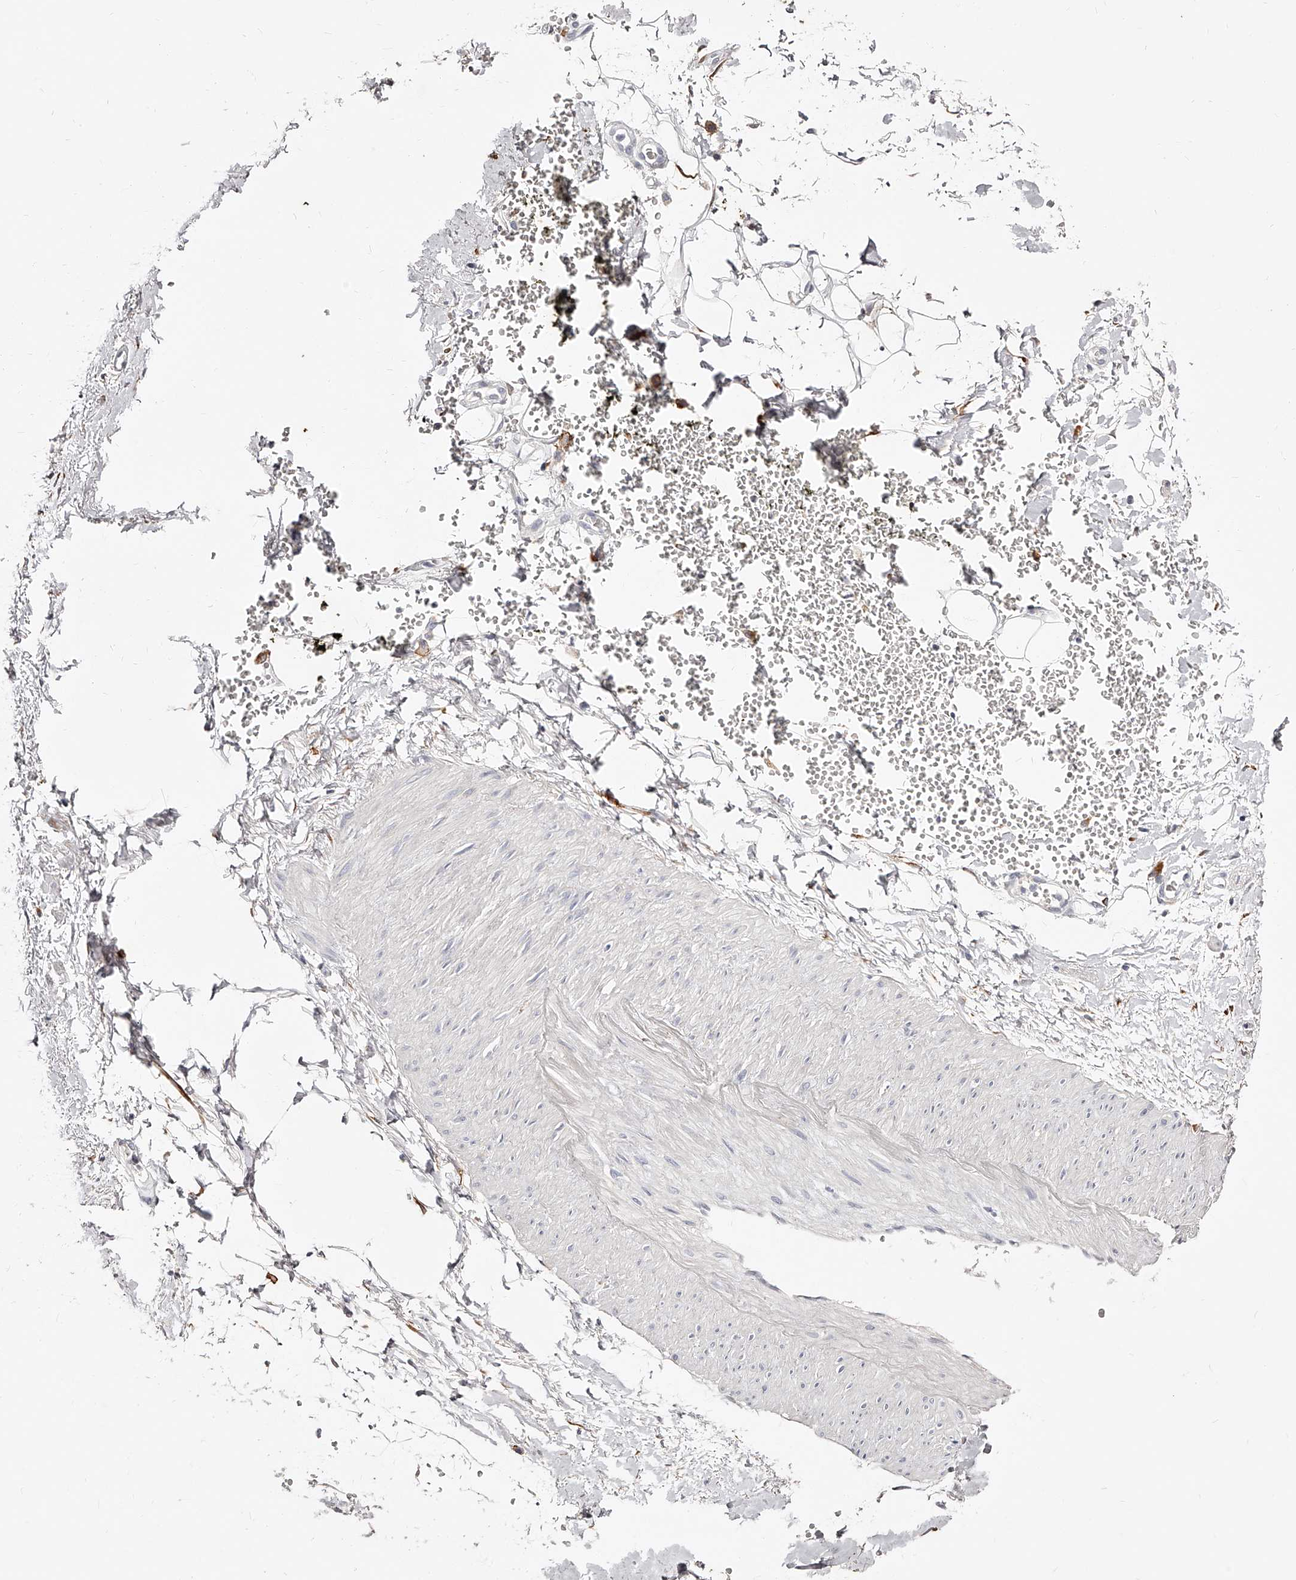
{"staining": {"intensity": "negative", "quantity": "none", "location": "none"}, "tissue": "adipose tissue", "cell_type": "Adipocytes", "image_type": "normal", "snomed": [{"axis": "morphology", "description": "Normal tissue, NOS"}, {"axis": "morphology", "description": "Adenocarcinoma, NOS"}, {"axis": "topography", "description": "Pancreas"}, {"axis": "topography", "description": "Peripheral nerve tissue"}], "caption": "Adipocytes show no significant positivity in normal adipose tissue.", "gene": "CD82", "patient": {"sex": "male", "age": 59}}